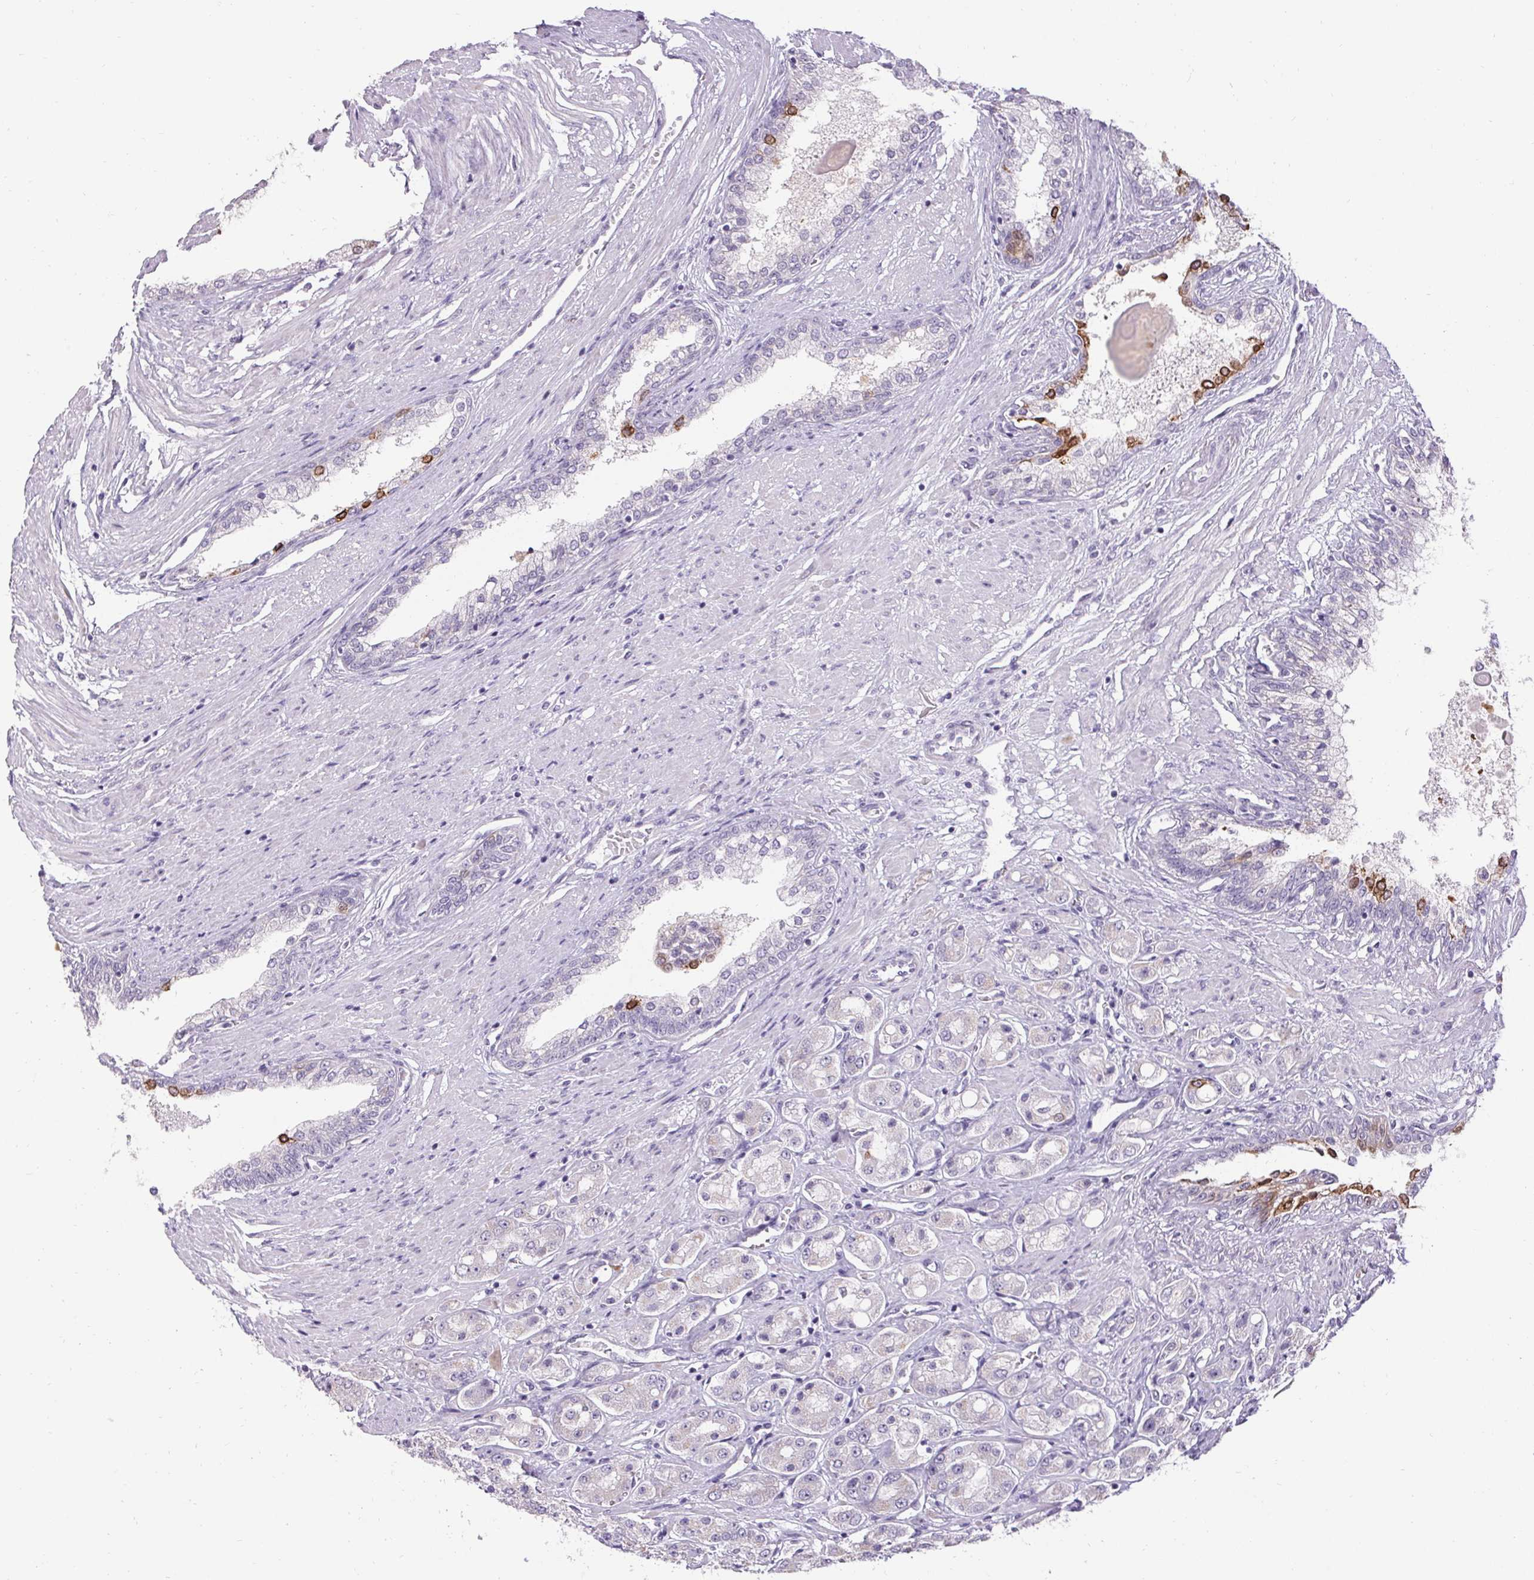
{"staining": {"intensity": "negative", "quantity": "none", "location": "none"}, "tissue": "prostate cancer", "cell_type": "Tumor cells", "image_type": "cancer", "snomed": [{"axis": "morphology", "description": "Adenocarcinoma, High grade"}, {"axis": "topography", "description": "Prostate"}], "caption": "High-grade adenocarcinoma (prostate) stained for a protein using immunohistochemistry reveals no staining tumor cells.", "gene": "HSD17B3", "patient": {"sex": "male", "age": 67}}